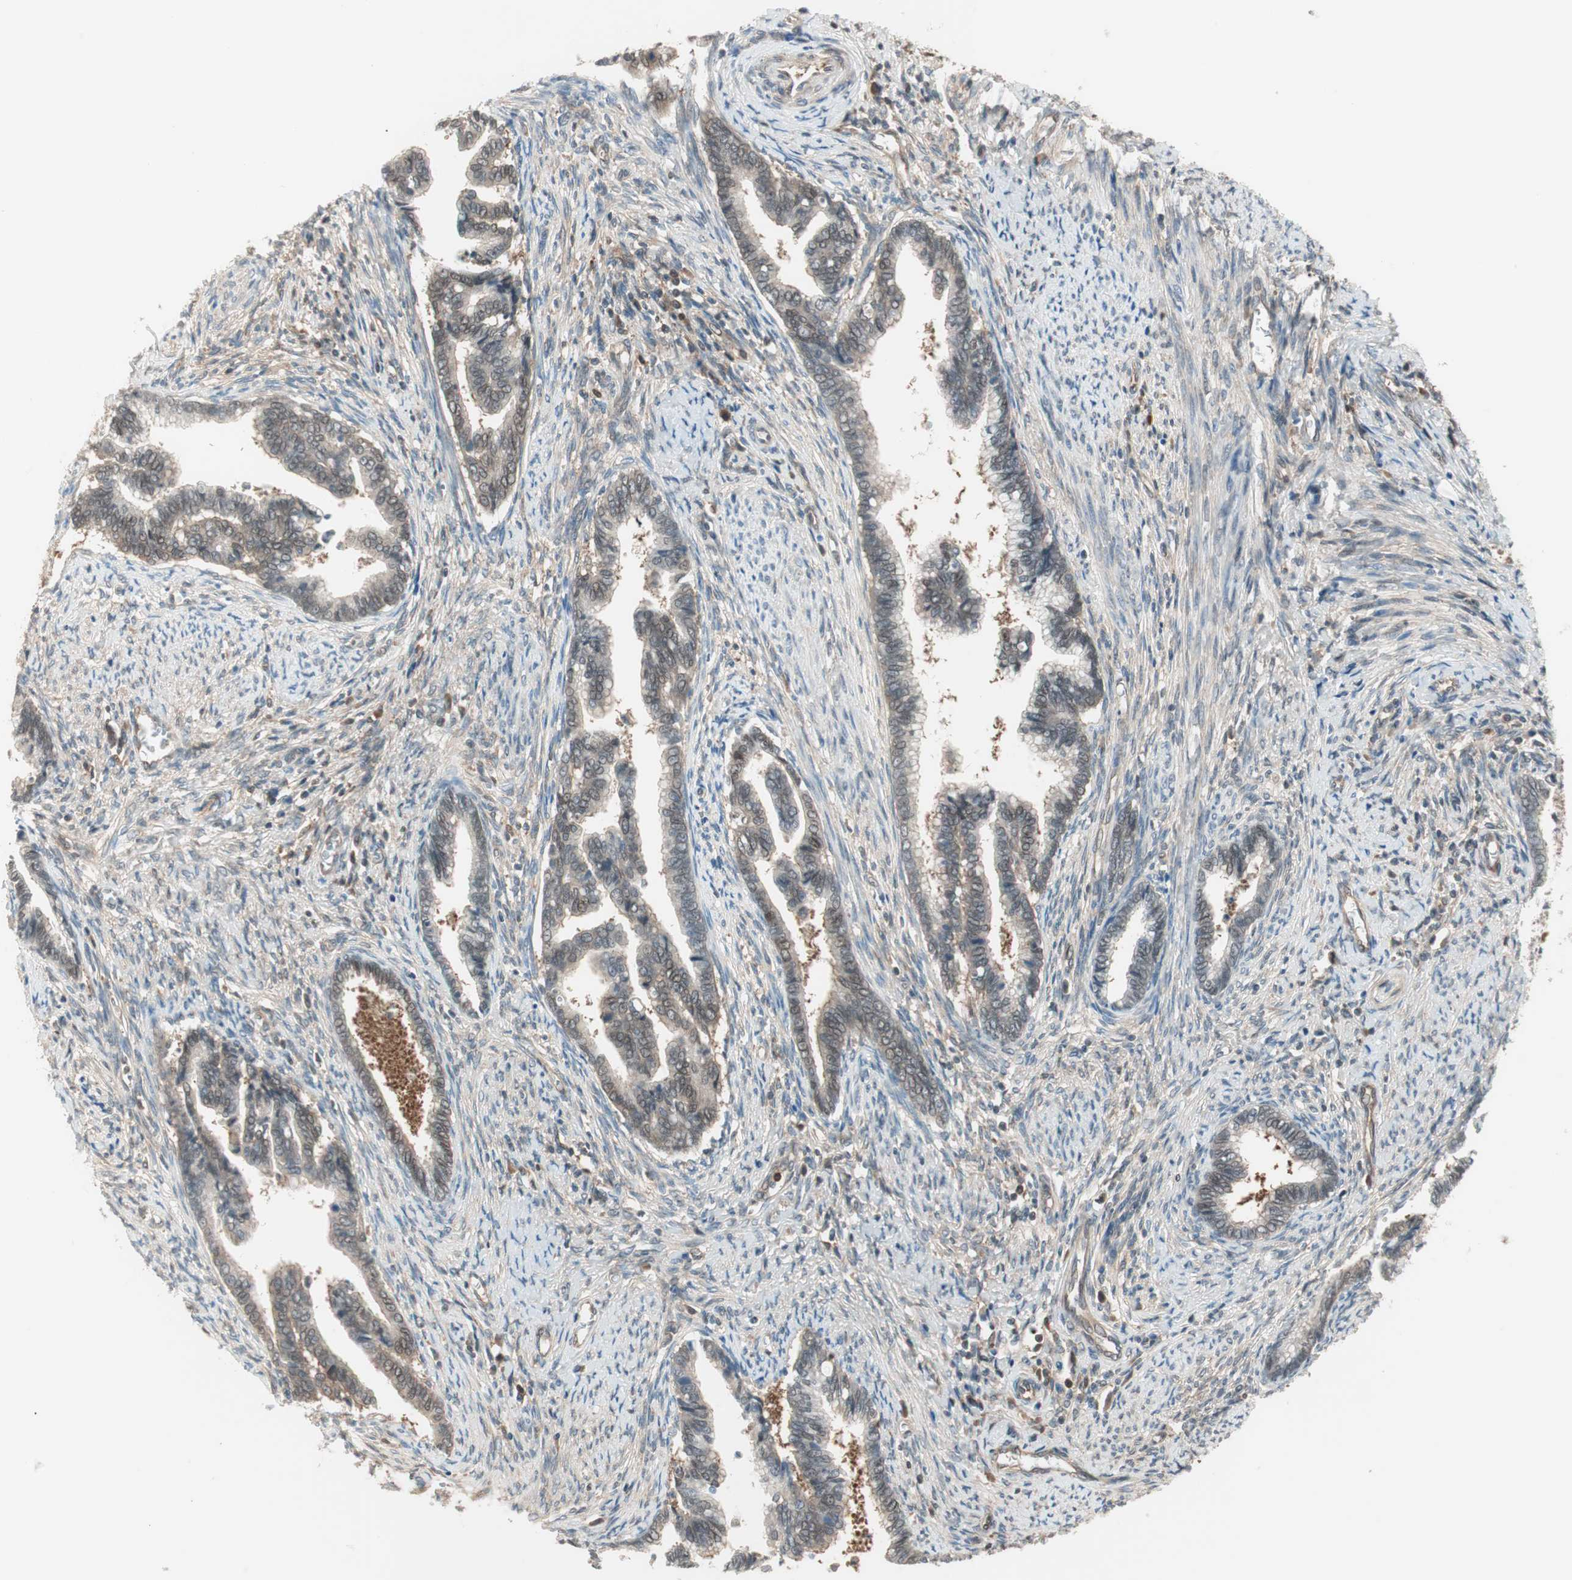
{"staining": {"intensity": "weak", "quantity": "25%-75%", "location": "cytoplasmic/membranous"}, "tissue": "cervical cancer", "cell_type": "Tumor cells", "image_type": "cancer", "snomed": [{"axis": "morphology", "description": "Adenocarcinoma, NOS"}, {"axis": "topography", "description": "Cervix"}], "caption": "This photomicrograph reveals IHC staining of cervical cancer, with low weak cytoplasmic/membranous expression in about 25%-75% of tumor cells.", "gene": "GALT", "patient": {"sex": "female", "age": 44}}